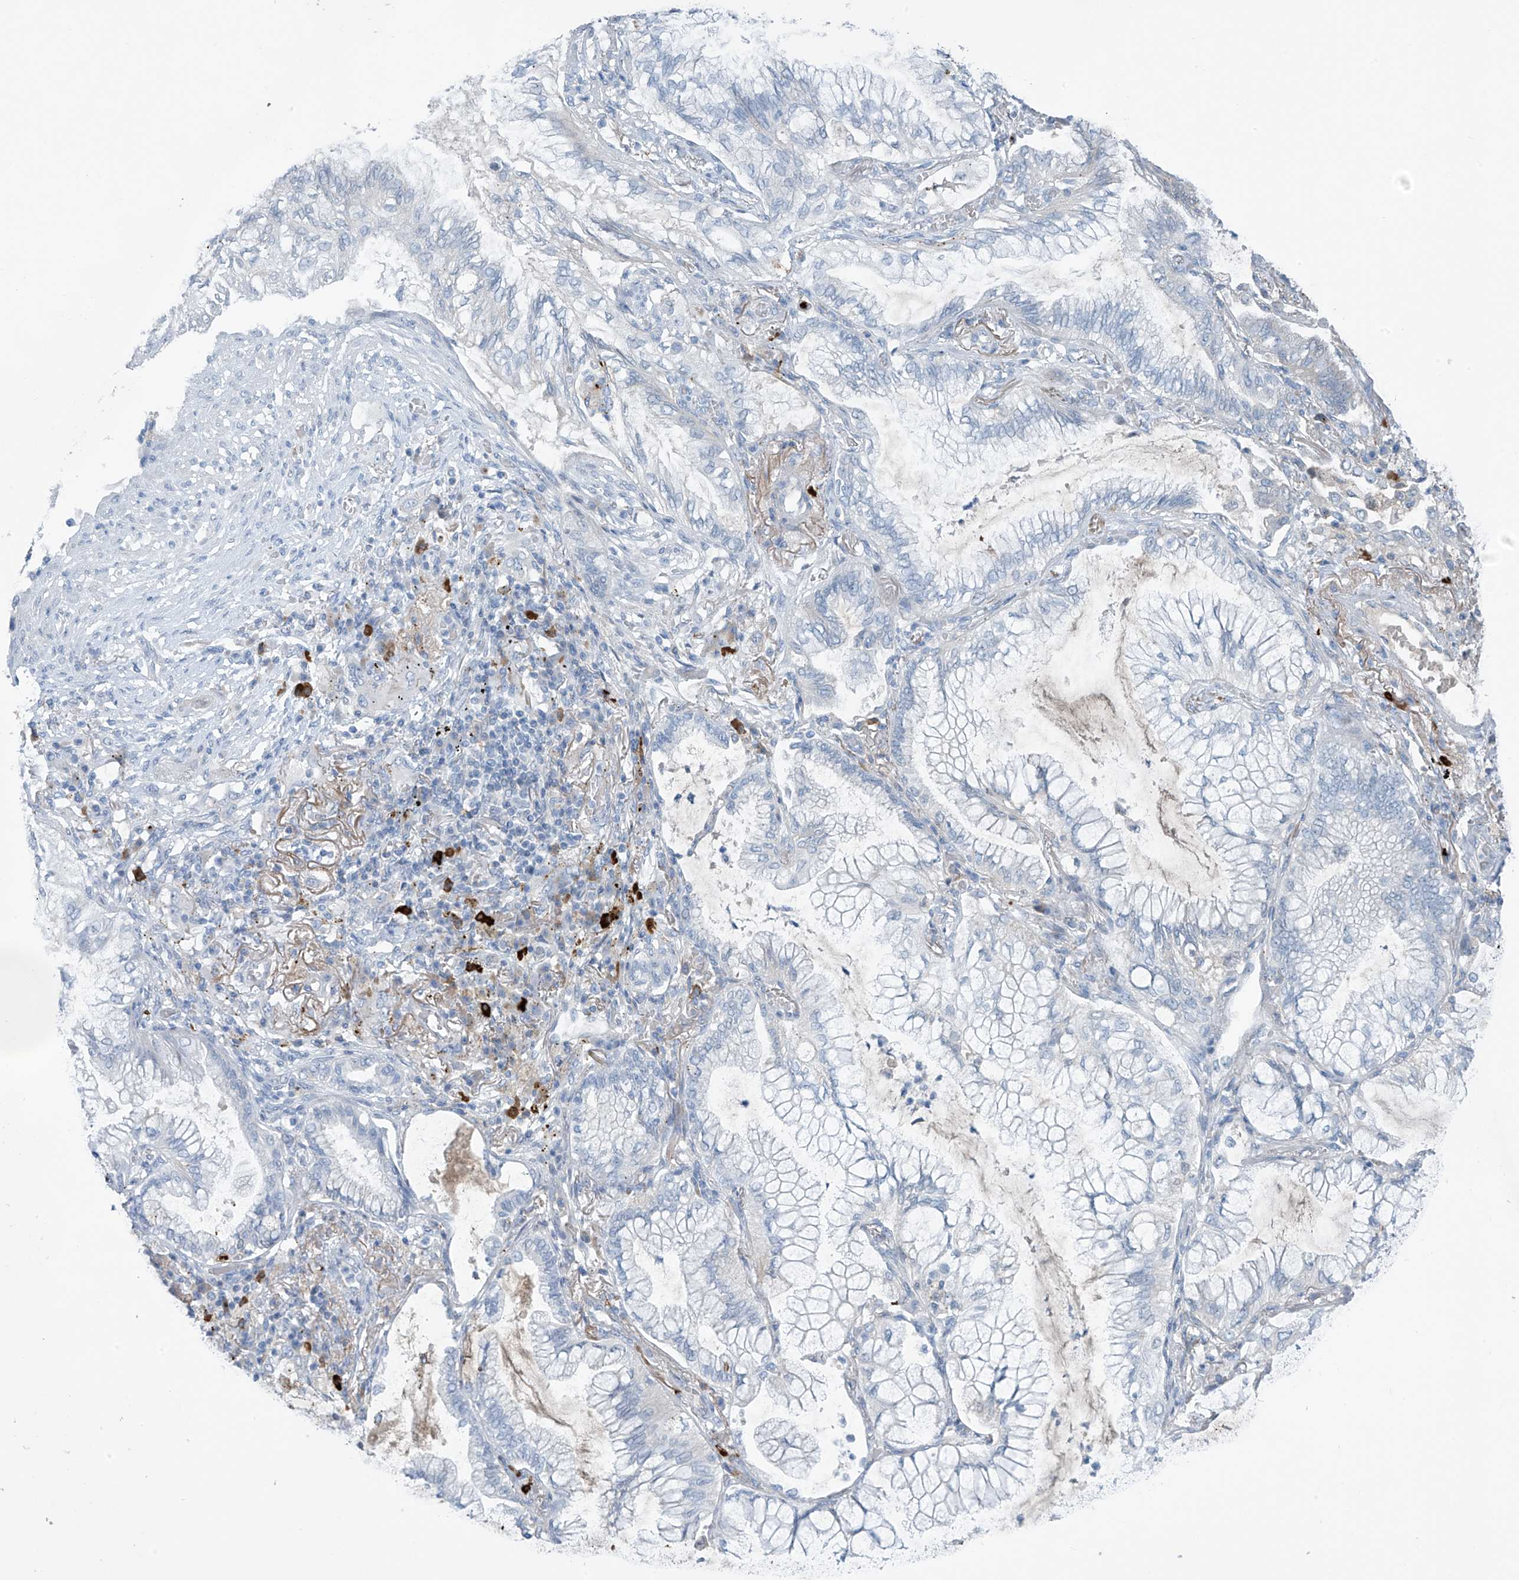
{"staining": {"intensity": "negative", "quantity": "none", "location": "none"}, "tissue": "lung cancer", "cell_type": "Tumor cells", "image_type": "cancer", "snomed": [{"axis": "morphology", "description": "Adenocarcinoma, NOS"}, {"axis": "topography", "description": "Lung"}], "caption": "The photomicrograph reveals no staining of tumor cells in adenocarcinoma (lung). Nuclei are stained in blue.", "gene": "ZNF793", "patient": {"sex": "female", "age": 70}}